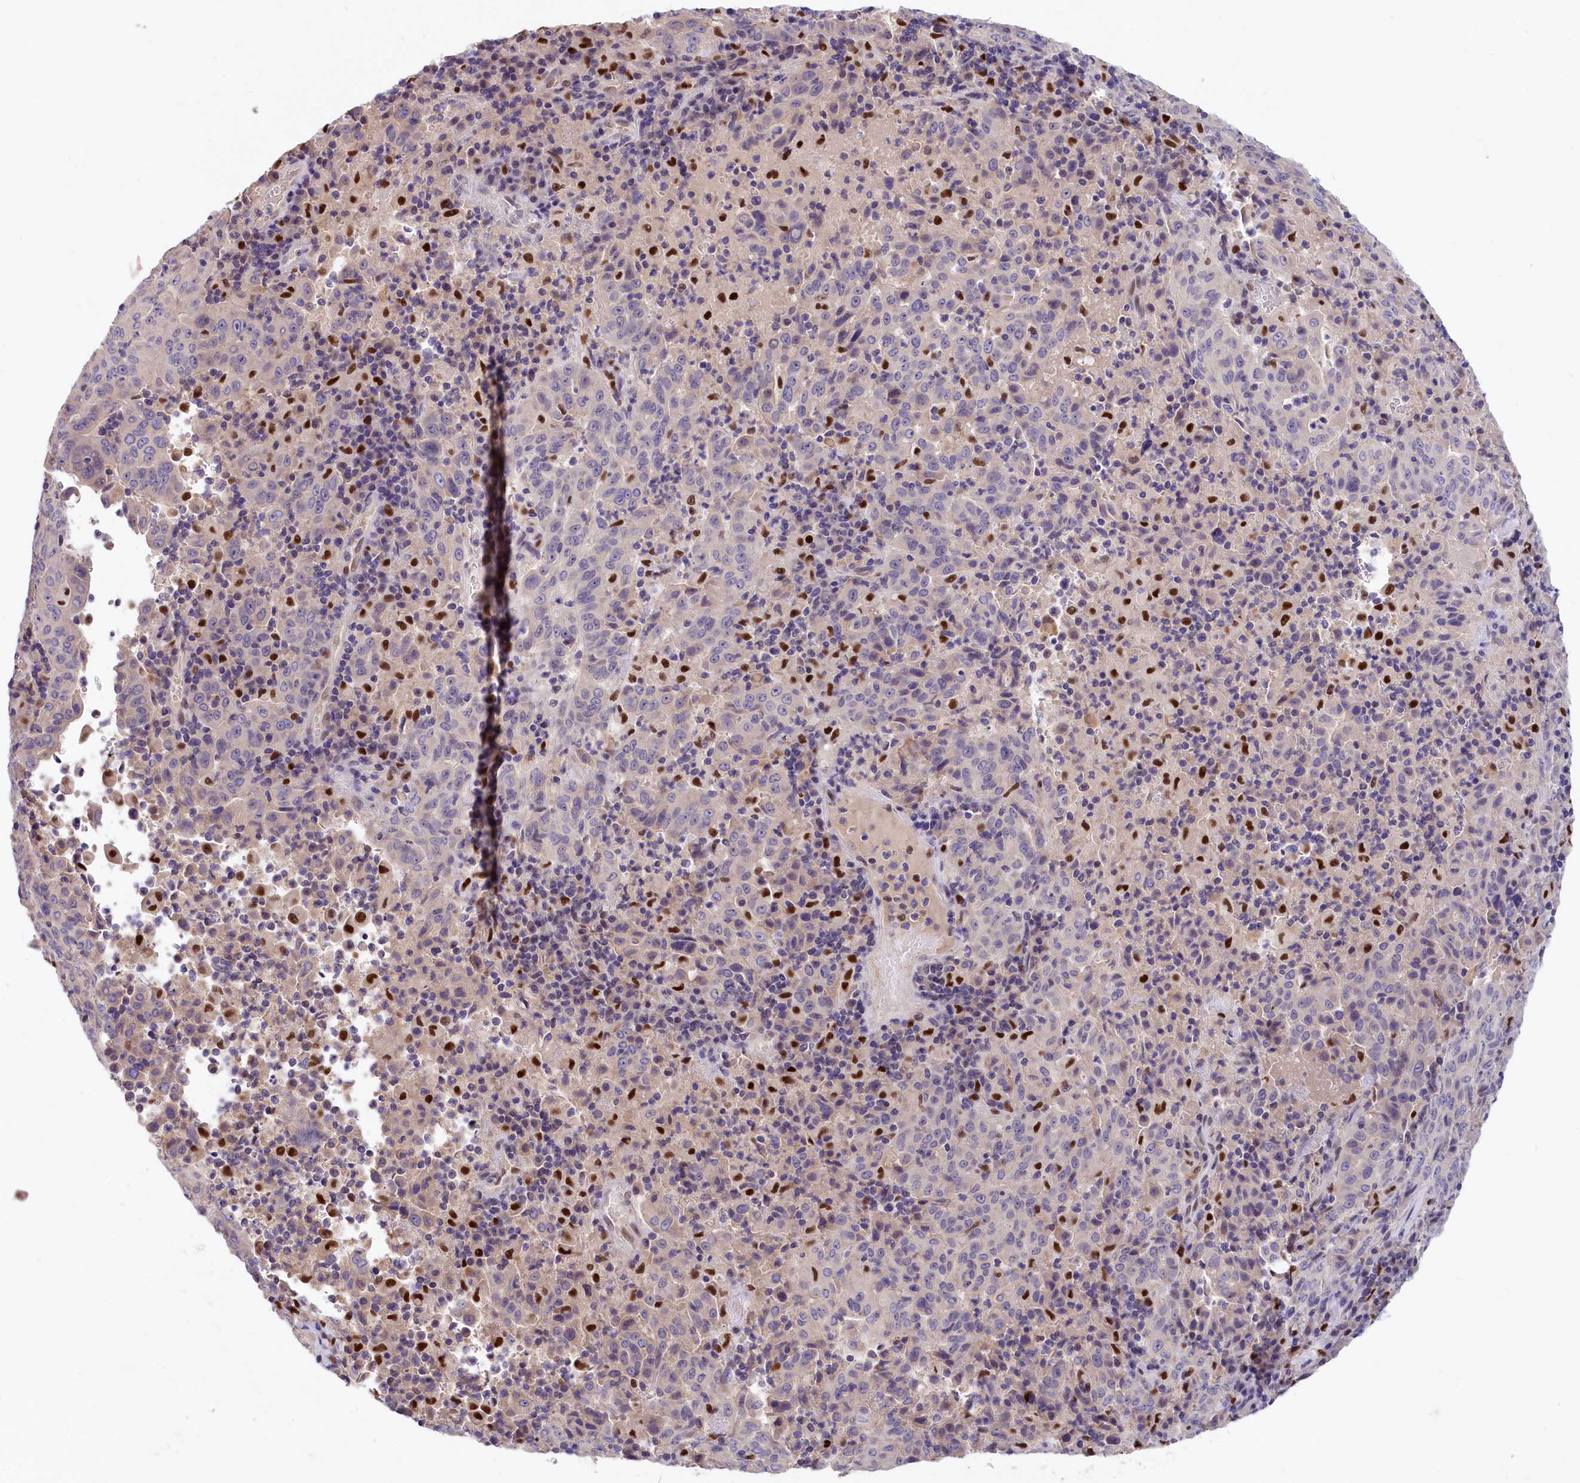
{"staining": {"intensity": "negative", "quantity": "none", "location": "none"}, "tissue": "pancreatic cancer", "cell_type": "Tumor cells", "image_type": "cancer", "snomed": [{"axis": "morphology", "description": "Adenocarcinoma, NOS"}, {"axis": "topography", "description": "Pancreas"}], "caption": "DAB (3,3'-diaminobenzidine) immunohistochemical staining of pancreatic cancer reveals no significant positivity in tumor cells.", "gene": "BTBD9", "patient": {"sex": "male", "age": 63}}